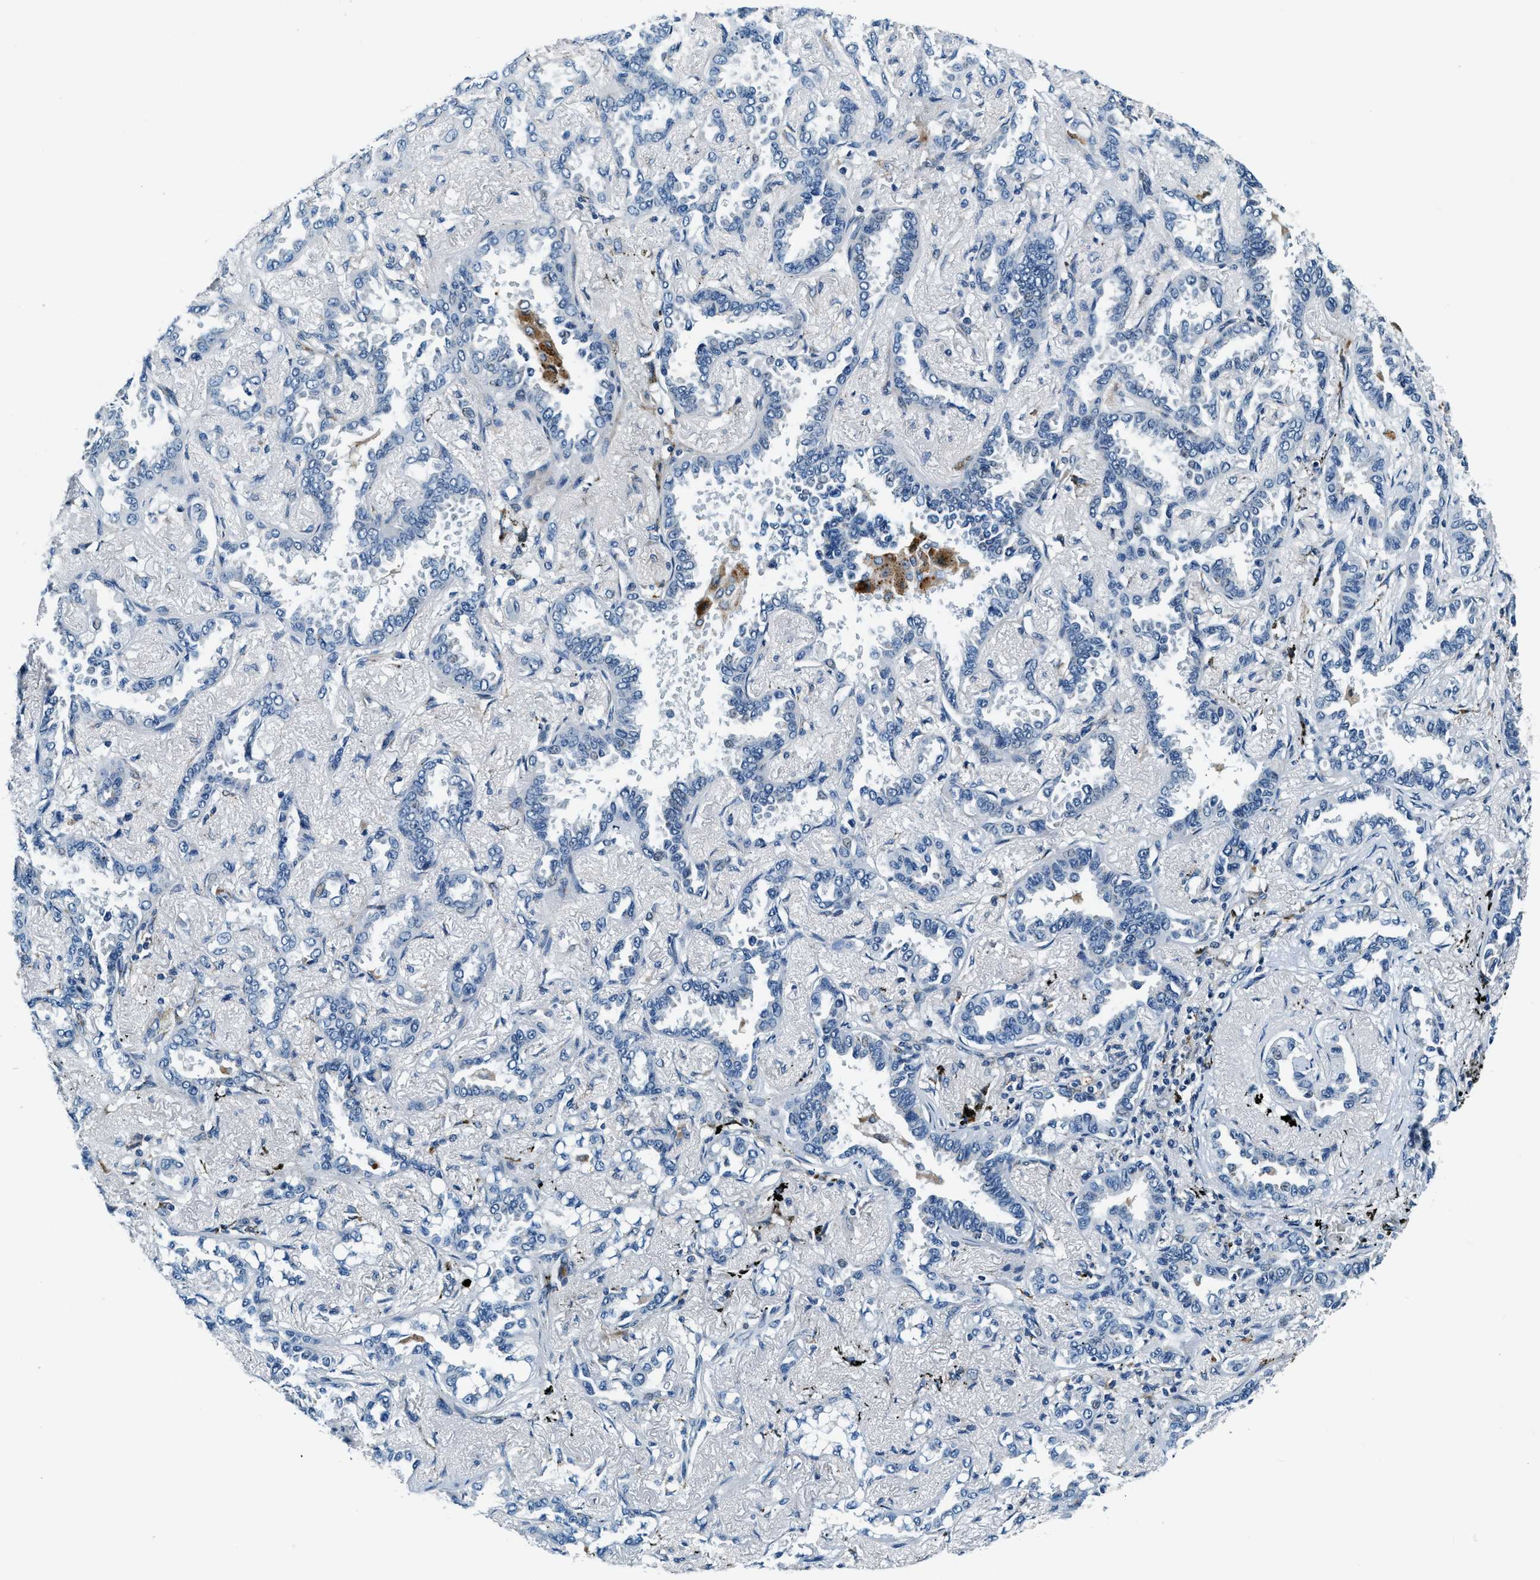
{"staining": {"intensity": "negative", "quantity": "none", "location": "none"}, "tissue": "lung cancer", "cell_type": "Tumor cells", "image_type": "cancer", "snomed": [{"axis": "morphology", "description": "Adenocarcinoma, NOS"}, {"axis": "topography", "description": "Lung"}], "caption": "Immunohistochemistry of lung cancer exhibits no expression in tumor cells.", "gene": "C2orf66", "patient": {"sex": "male", "age": 59}}